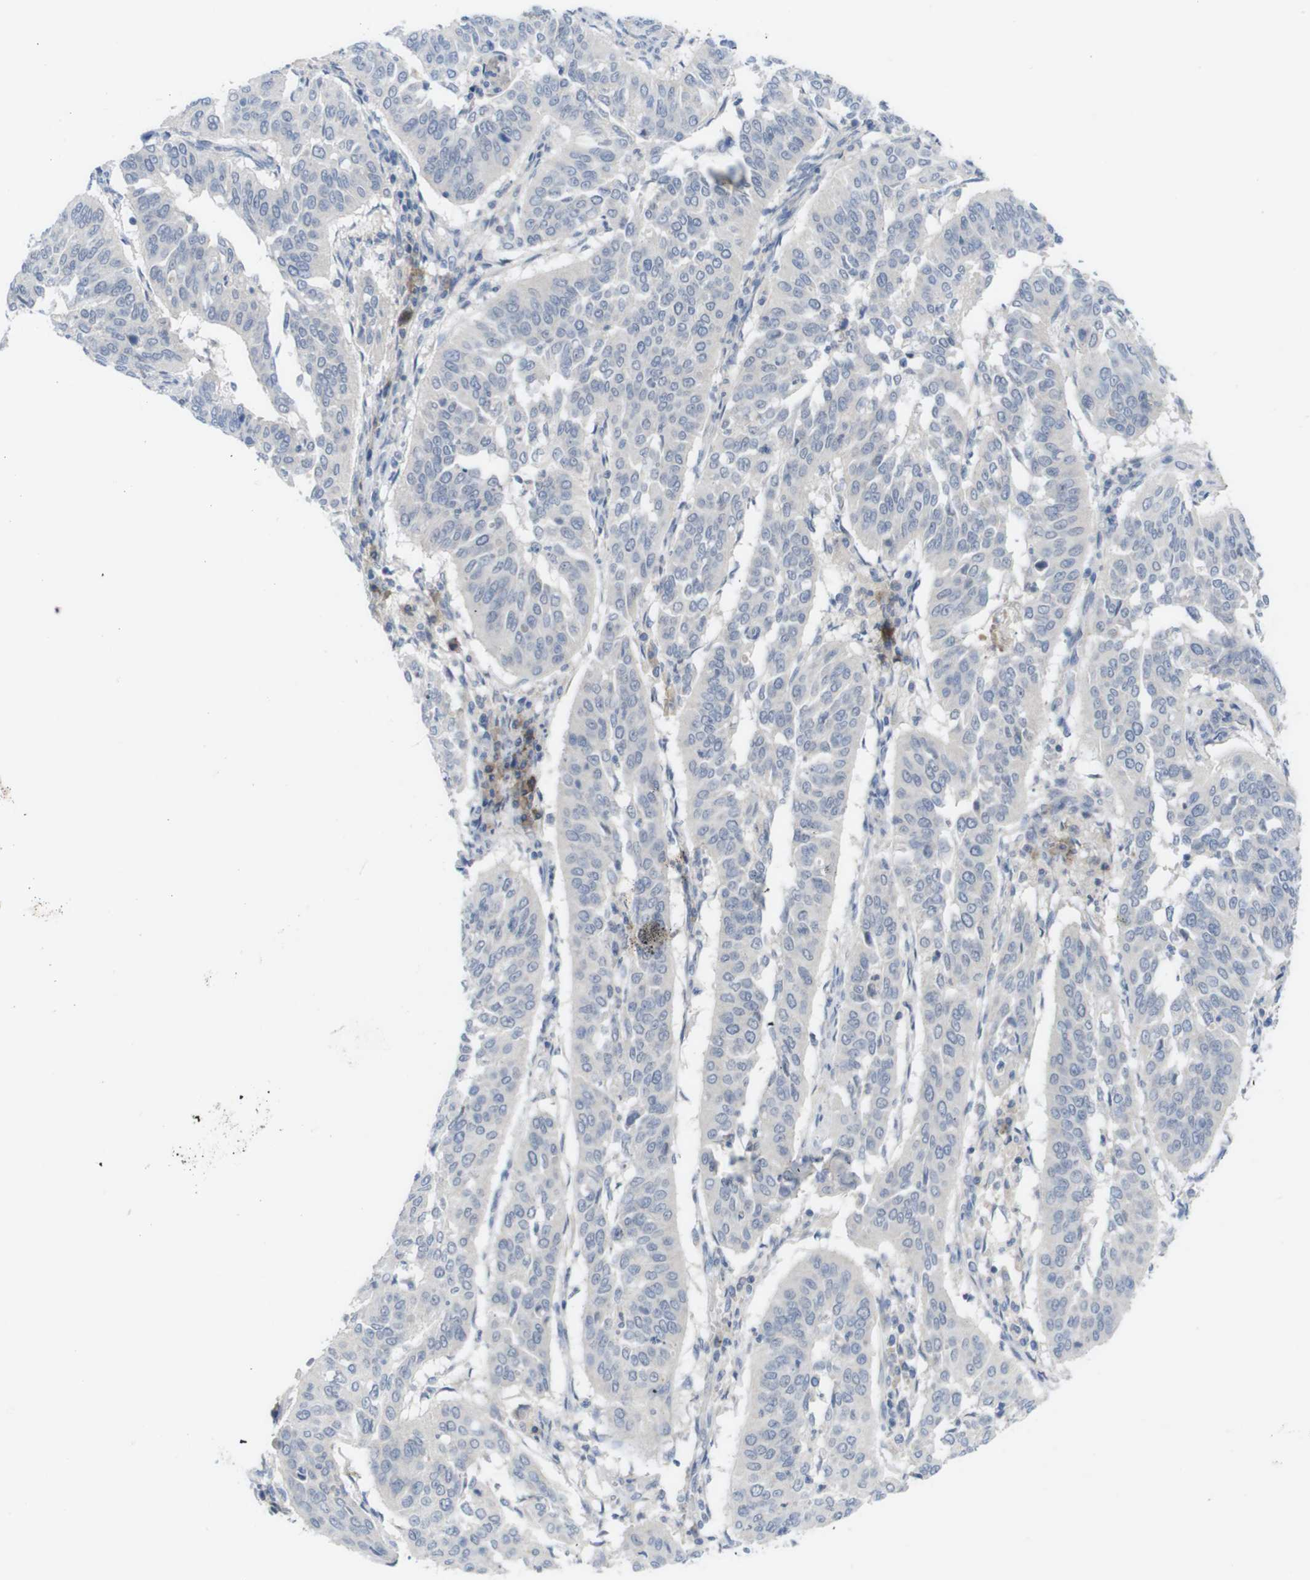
{"staining": {"intensity": "negative", "quantity": "none", "location": "none"}, "tissue": "cervical cancer", "cell_type": "Tumor cells", "image_type": "cancer", "snomed": [{"axis": "morphology", "description": "Normal tissue, NOS"}, {"axis": "morphology", "description": "Squamous cell carcinoma, NOS"}, {"axis": "topography", "description": "Cervix"}], "caption": "Micrograph shows no protein staining in tumor cells of cervical cancer tissue.", "gene": "SLAMF7", "patient": {"sex": "female", "age": 39}}